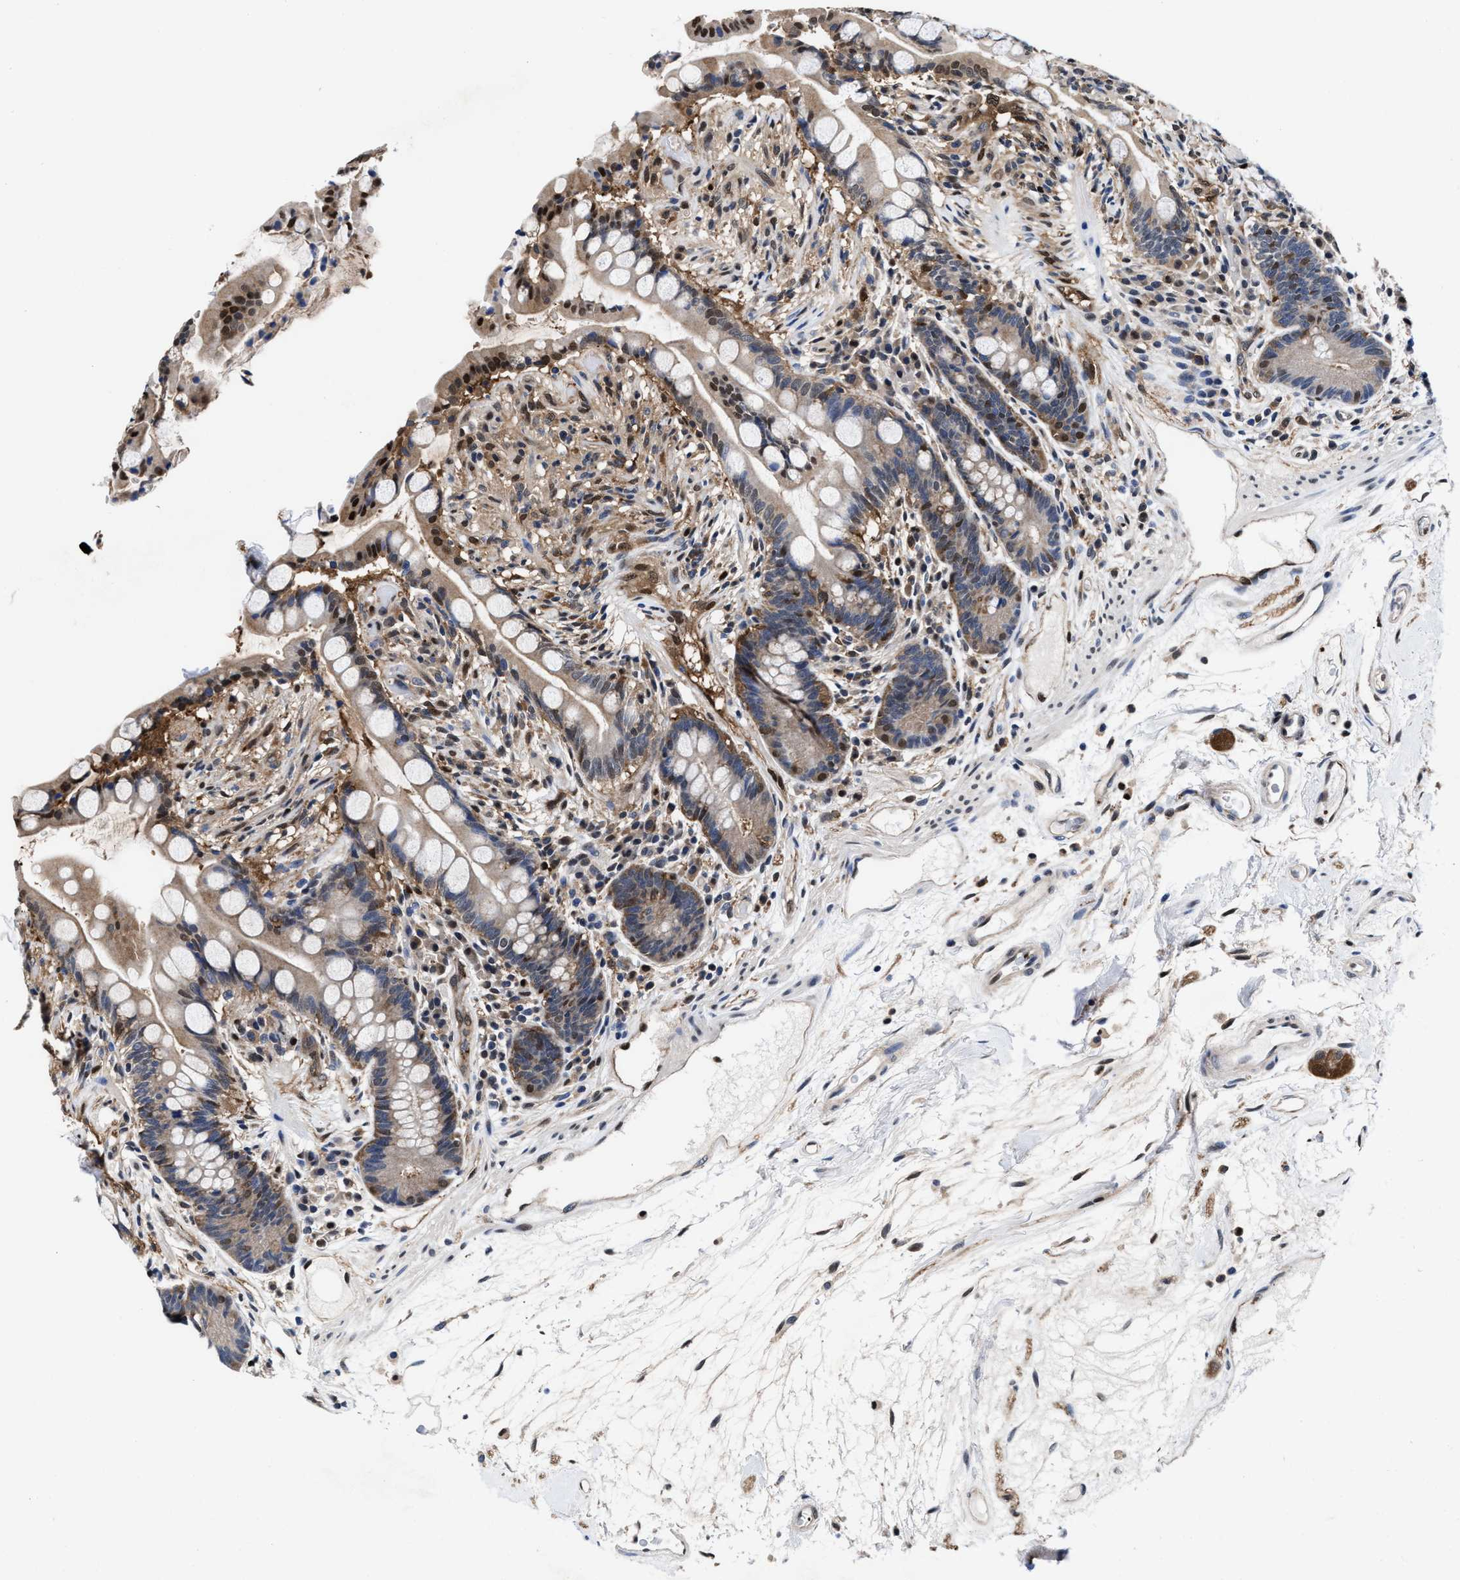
{"staining": {"intensity": "moderate", "quantity": ">75%", "location": "cytoplasmic/membranous"}, "tissue": "colon", "cell_type": "Endothelial cells", "image_type": "normal", "snomed": [{"axis": "morphology", "description": "Normal tissue, NOS"}, {"axis": "topography", "description": "Colon"}], "caption": "Moderate cytoplasmic/membranous protein positivity is seen in about >75% of endothelial cells in colon. Using DAB (3,3'-diaminobenzidine) (brown) and hematoxylin (blue) stains, captured at high magnification using brightfield microscopy.", "gene": "ACLY", "patient": {"sex": "male", "age": 73}}